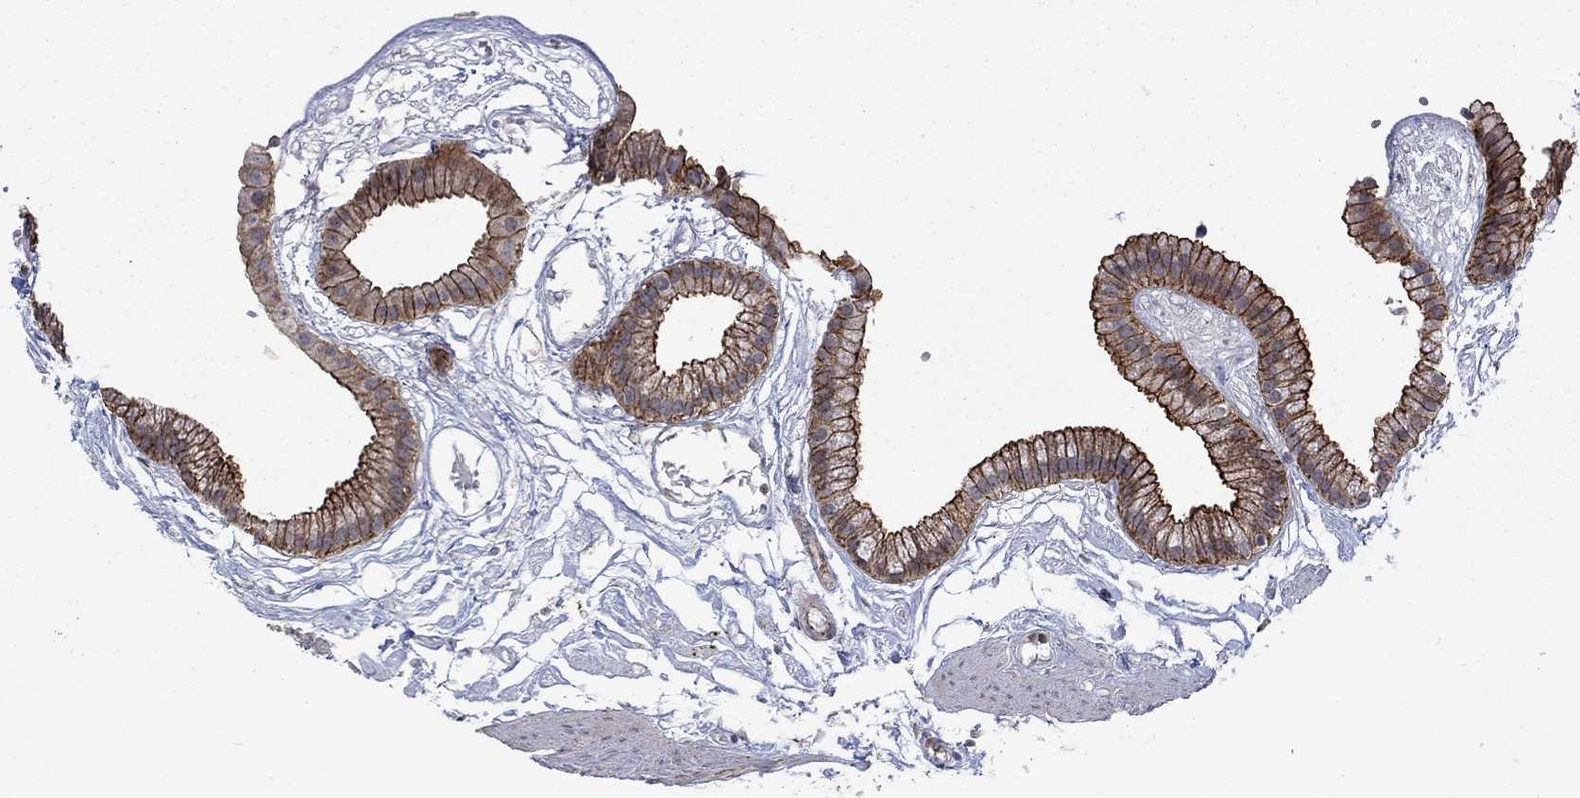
{"staining": {"intensity": "strong", "quantity": ">75%", "location": "cytoplasmic/membranous"}, "tissue": "gallbladder", "cell_type": "Glandular cells", "image_type": "normal", "snomed": [{"axis": "morphology", "description": "Normal tissue, NOS"}, {"axis": "topography", "description": "Gallbladder"}], "caption": "Benign gallbladder was stained to show a protein in brown. There is high levels of strong cytoplasmic/membranous positivity in approximately >75% of glandular cells. The staining was performed using DAB (3,3'-diaminobenzidine) to visualize the protein expression in brown, while the nuclei were stained in blue with hematoxylin (Magnification: 20x).", "gene": "PPP1R9A", "patient": {"sex": "female", "age": 45}}